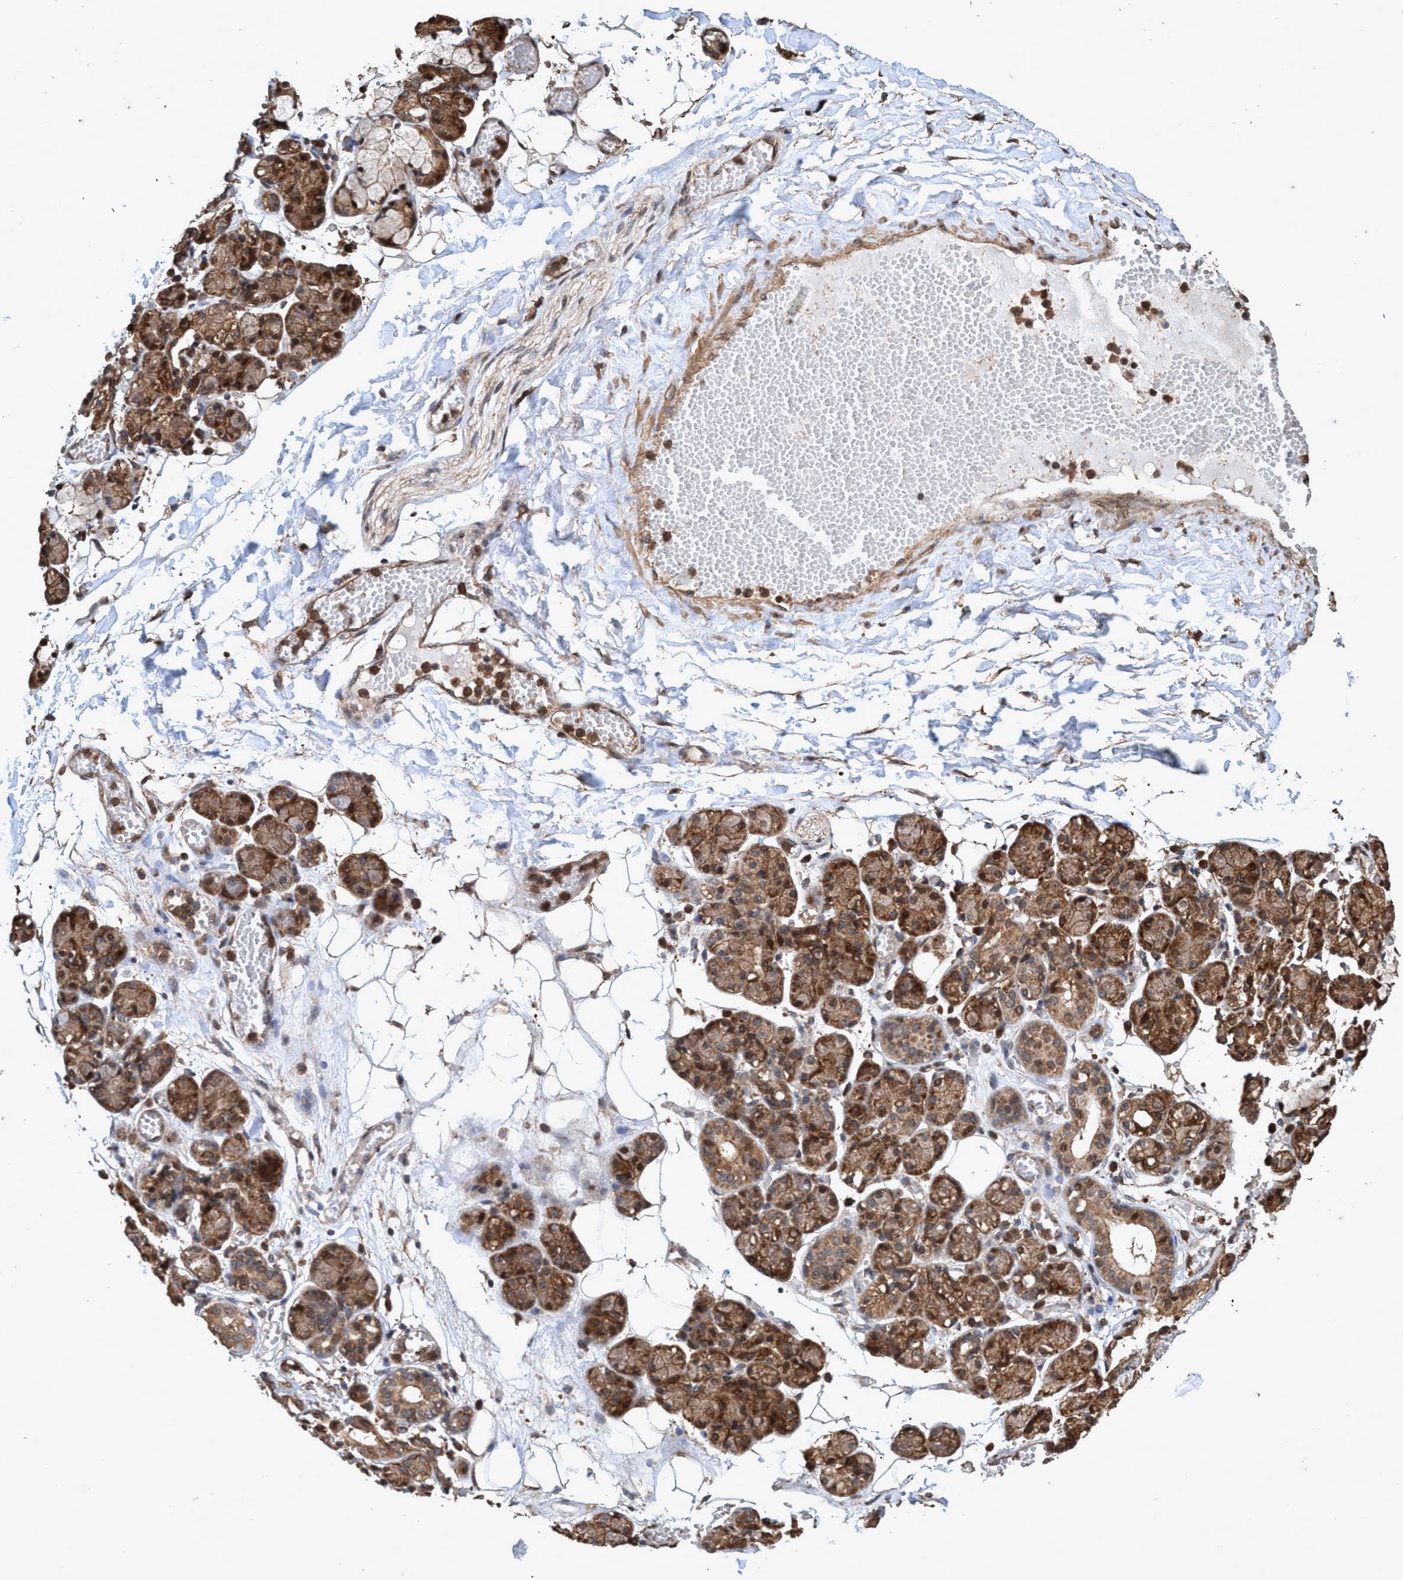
{"staining": {"intensity": "moderate", "quantity": ">75%", "location": "cytoplasmic/membranous,nuclear"}, "tissue": "salivary gland", "cell_type": "Glandular cells", "image_type": "normal", "snomed": [{"axis": "morphology", "description": "Normal tissue, NOS"}, {"axis": "topography", "description": "Salivary gland"}], "caption": "The image reveals staining of unremarkable salivary gland, revealing moderate cytoplasmic/membranous,nuclear protein positivity (brown color) within glandular cells. (DAB = brown stain, brightfield microscopy at high magnification).", "gene": "TRPC7", "patient": {"sex": "male", "age": 63}}